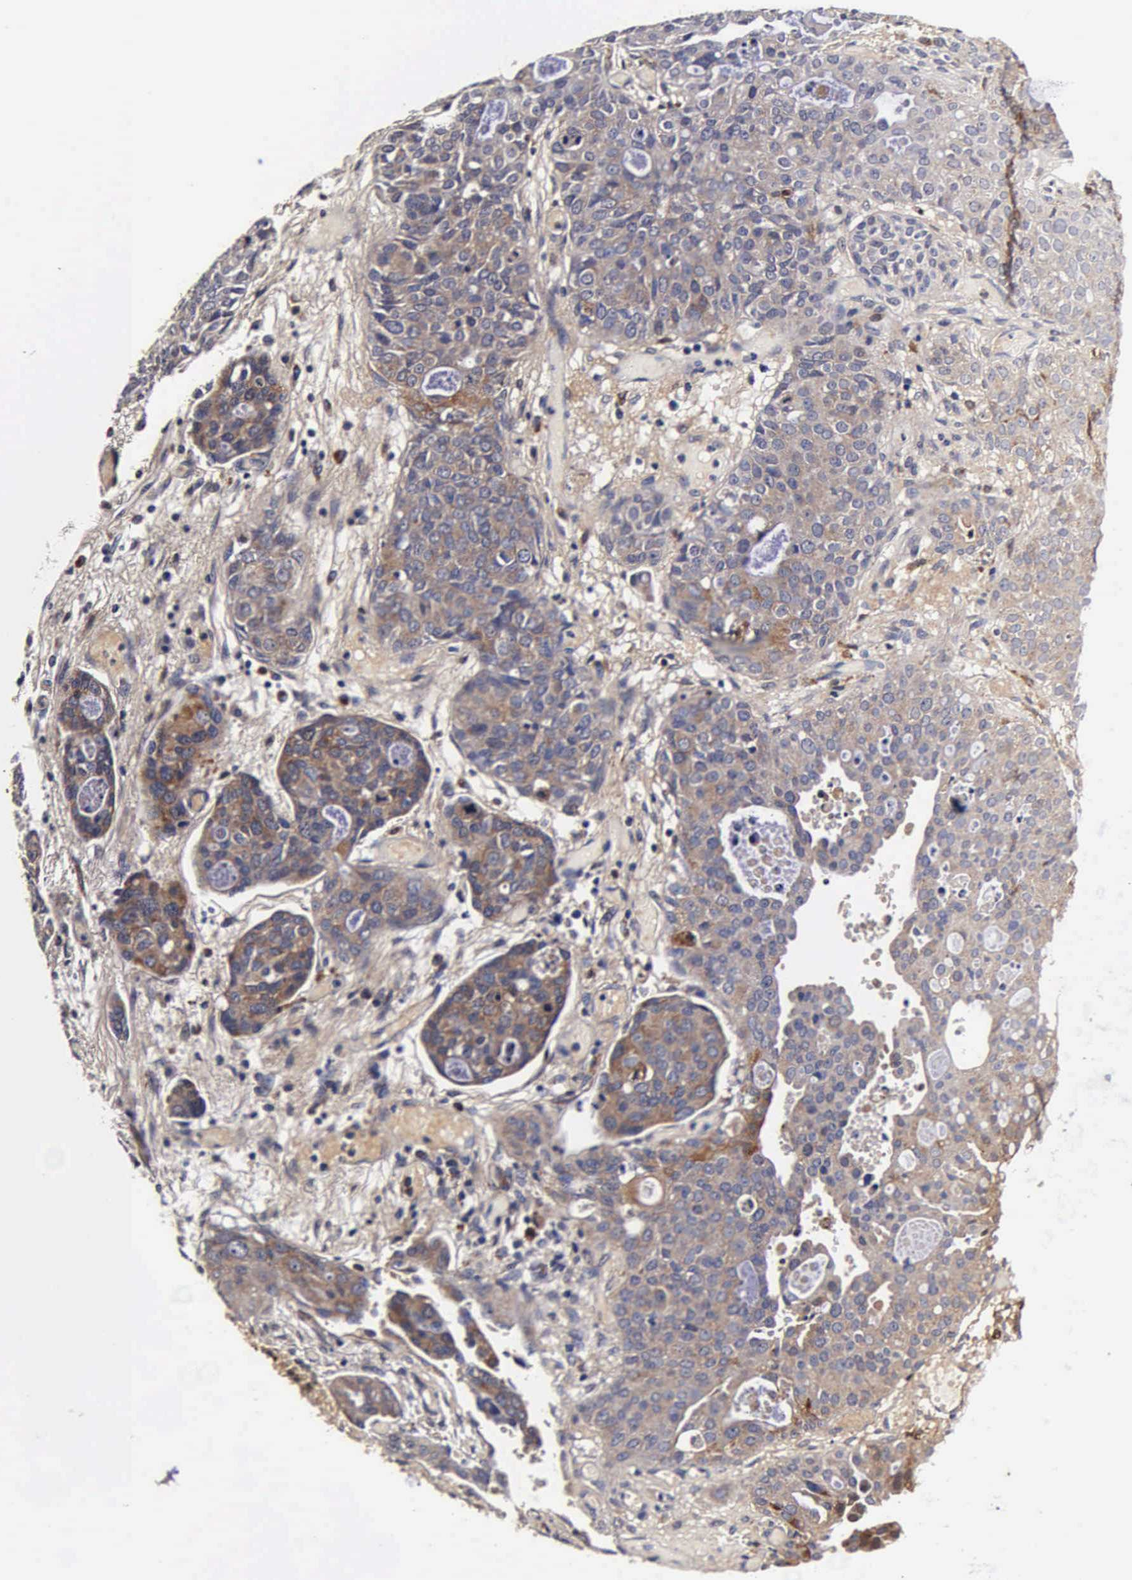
{"staining": {"intensity": "weak", "quantity": "25%-75%", "location": "cytoplasmic/membranous"}, "tissue": "urothelial cancer", "cell_type": "Tumor cells", "image_type": "cancer", "snomed": [{"axis": "morphology", "description": "Urothelial carcinoma, High grade"}, {"axis": "topography", "description": "Urinary bladder"}], "caption": "This is a photomicrograph of immunohistochemistry (IHC) staining of urothelial cancer, which shows weak positivity in the cytoplasmic/membranous of tumor cells.", "gene": "CST3", "patient": {"sex": "male", "age": 78}}